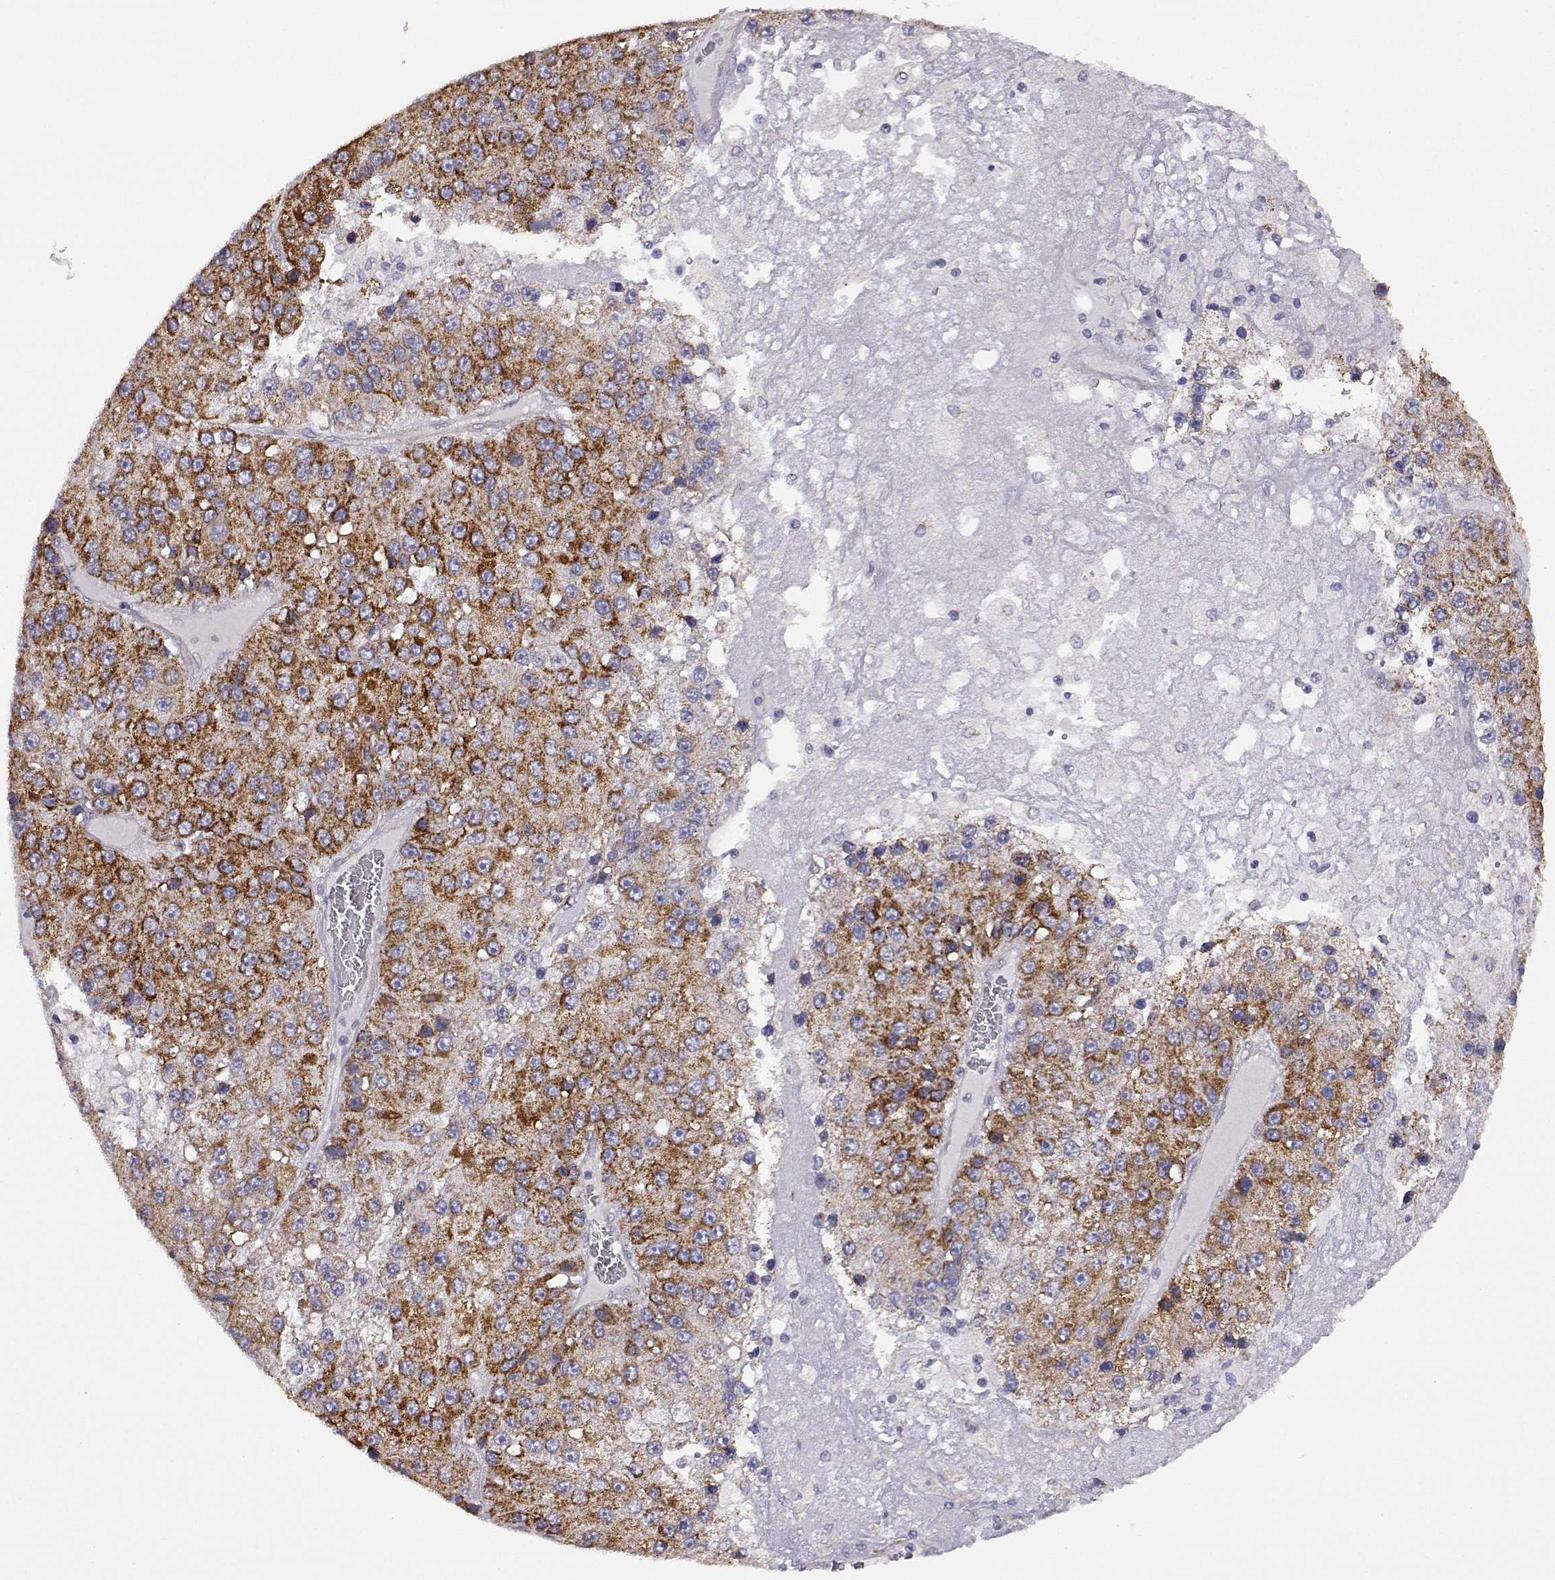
{"staining": {"intensity": "moderate", "quantity": "25%-75%", "location": "cytoplasmic/membranous"}, "tissue": "liver cancer", "cell_type": "Tumor cells", "image_type": "cancer", "snomed": [{"axis": "morphology", "description": "Carcinoma, Hepatocellular, NOS"}, {"axis": "topography", "description": "Liver"}], "caption": "Immunohistochemical staining of liver cancer demonstrates medium levels of moderate cytoplasmic/membranous staining in approximately 25%-75% of tumor cells. The staining is performed using DAB brown chromogen to label protein expression. The nuclei are counter-stained blue using hematoxylin.", "gene": "DDC", "patient": {"sex": "female", "age": 73}}